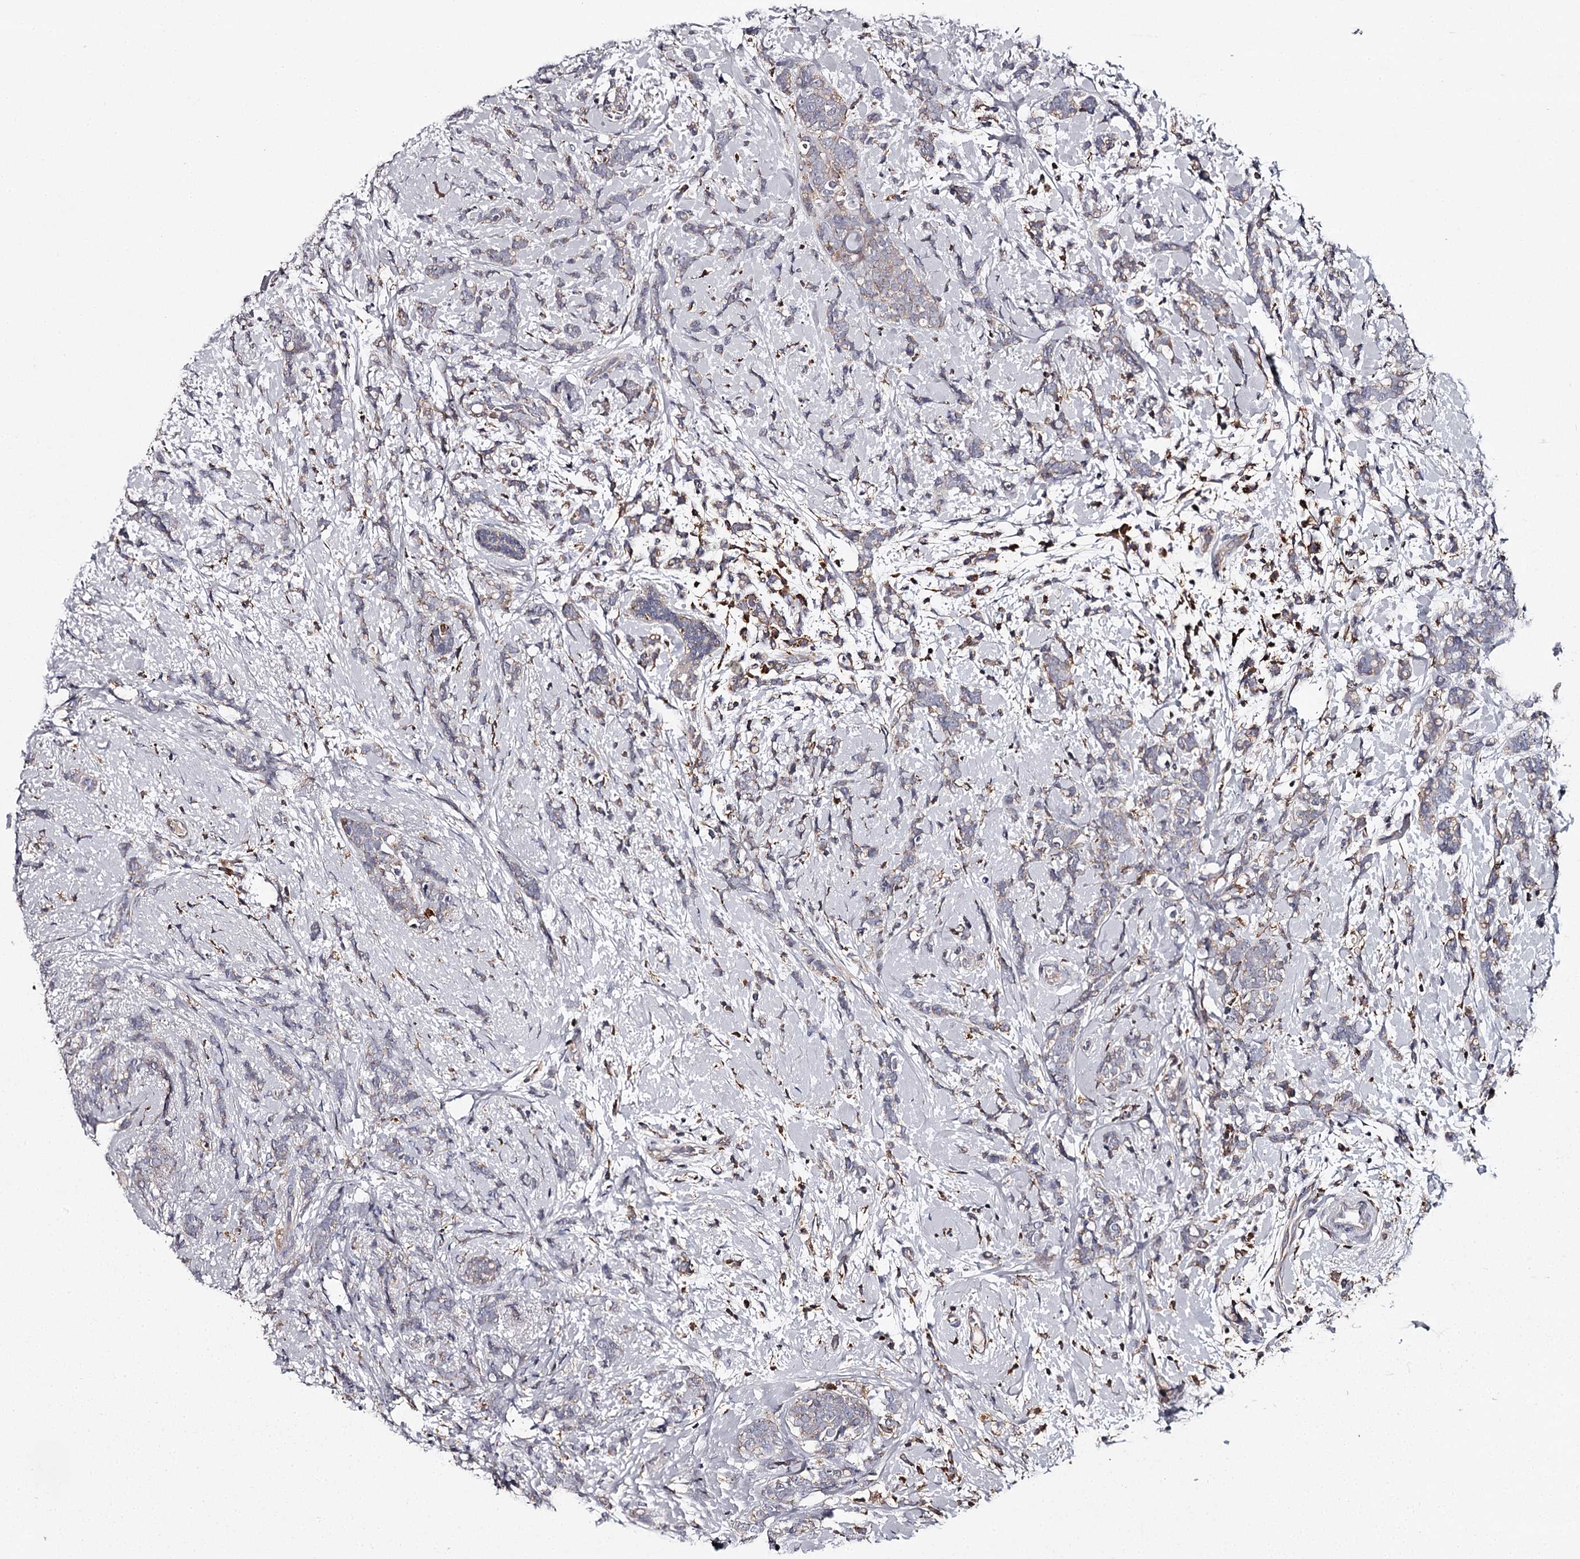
{"staining": {"intensity": "weak", "quantity": "25%-75%", "location": "cytoplasmic/membranous"}, "tissue": "breast cancer", "cell_type": "Tumor cells", "image_type": "cancer", "snomed": [{"axis": "morphology", "description": "Lobular carcinoma"}, {"axis": "topography", "description": "Breast"}], "caption": "This is a histology image of immunohistochemistry staining of breast cancer, which shows weak staining in the cytoplasmic/membranous of tumor cells.", "gene": "RASSF6", "patient": {"sex": "female", "age": 58}}